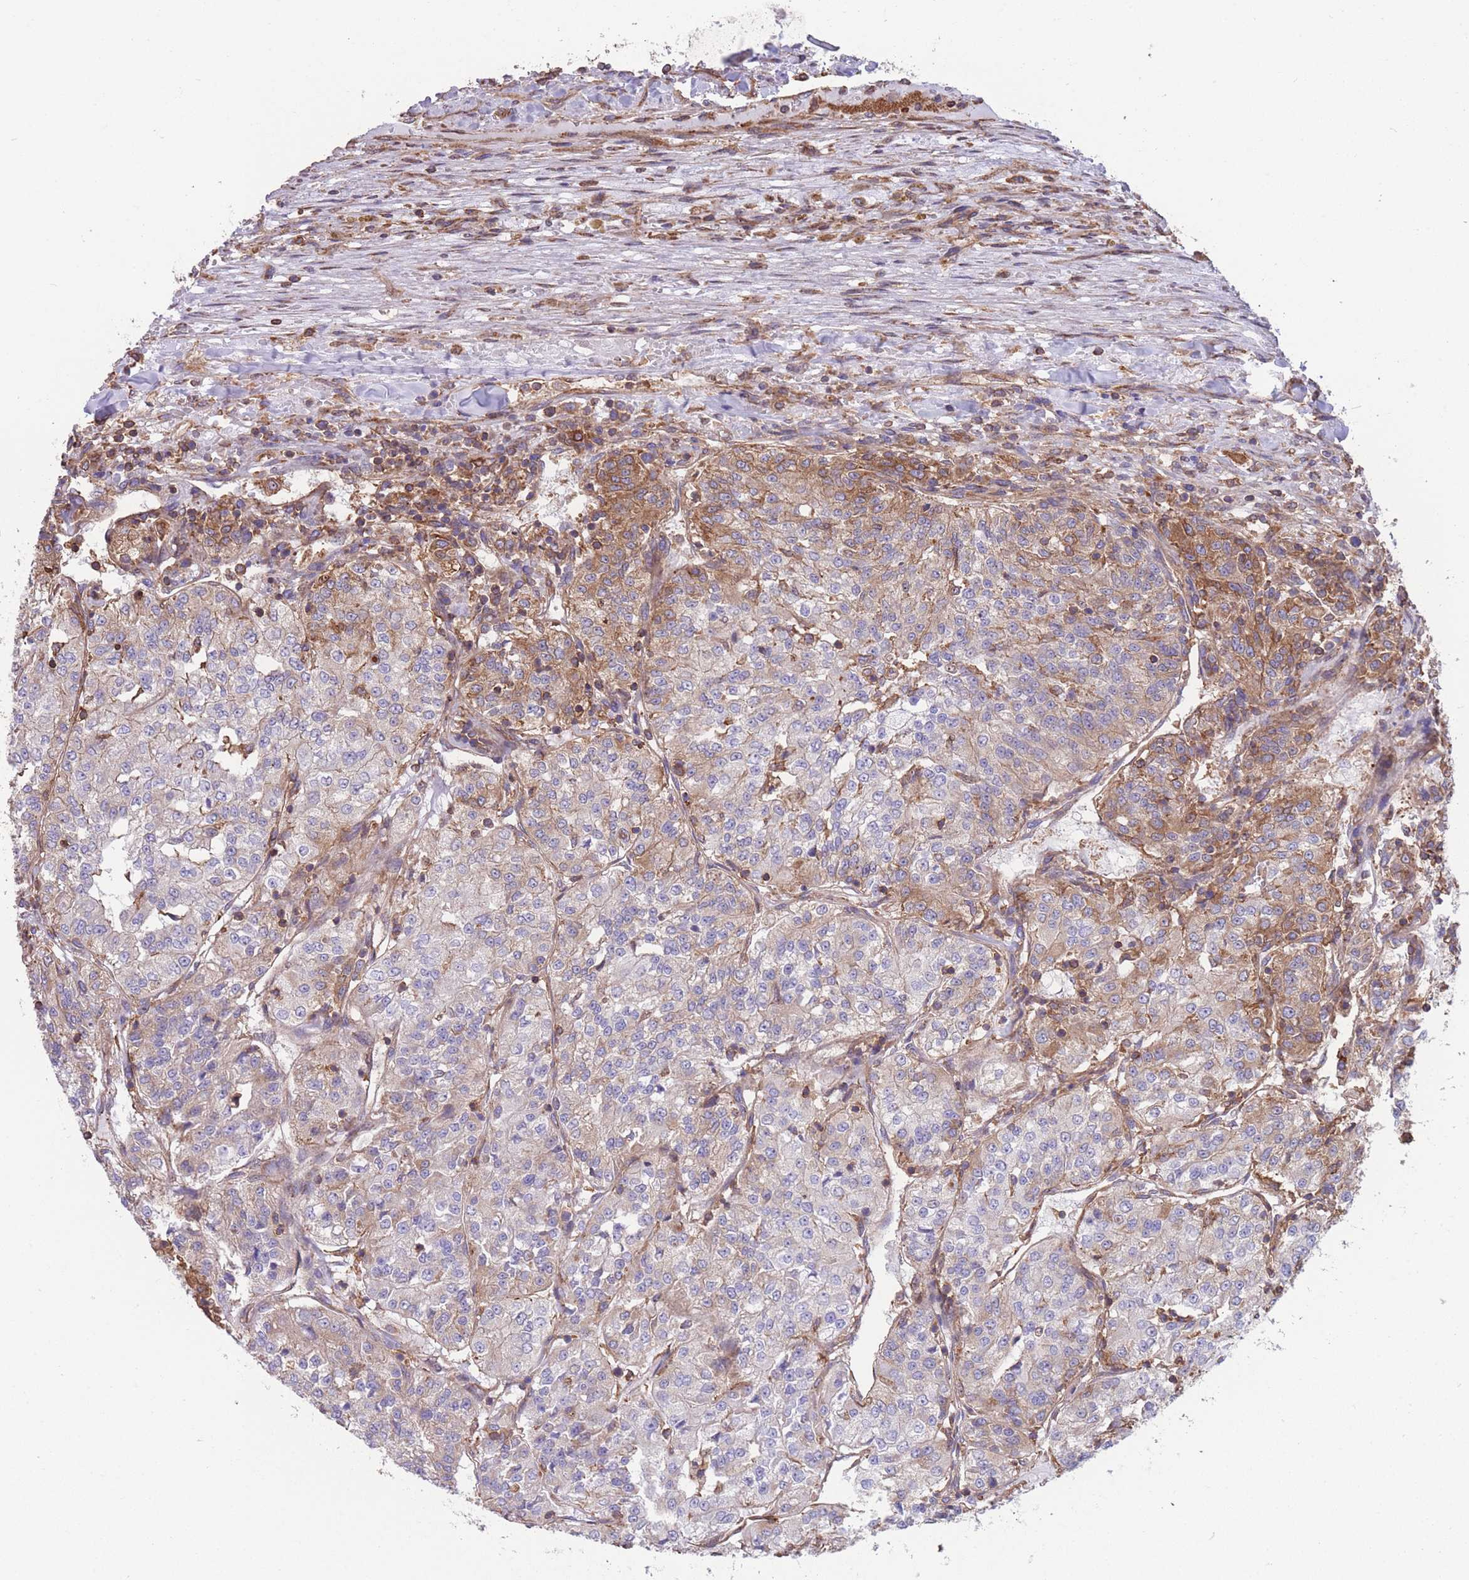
{"staining": {"intensity": "moderate", "quantity": "25%-75%", "location": "cytoplasmic/membranous"}, "tissue": "renal cancer", "cell_type": "Tumor cells", "image_type": "cancer", "snomed": [{"axis": "morphology", "description": "Adenocarcinoma, NOS"}, {"axis": "topography", "description": "Kidney"}], "caption": "An immunohistochemistry photomicrograph of tumor tissue is shown. Protein staining in brown shows moderate cytoplasmic/membranous positivity in renal adenocarcinoma within tumor cells.", "gene": "LRRN4CL", "patient": {"sex": "female", "age": 63}}